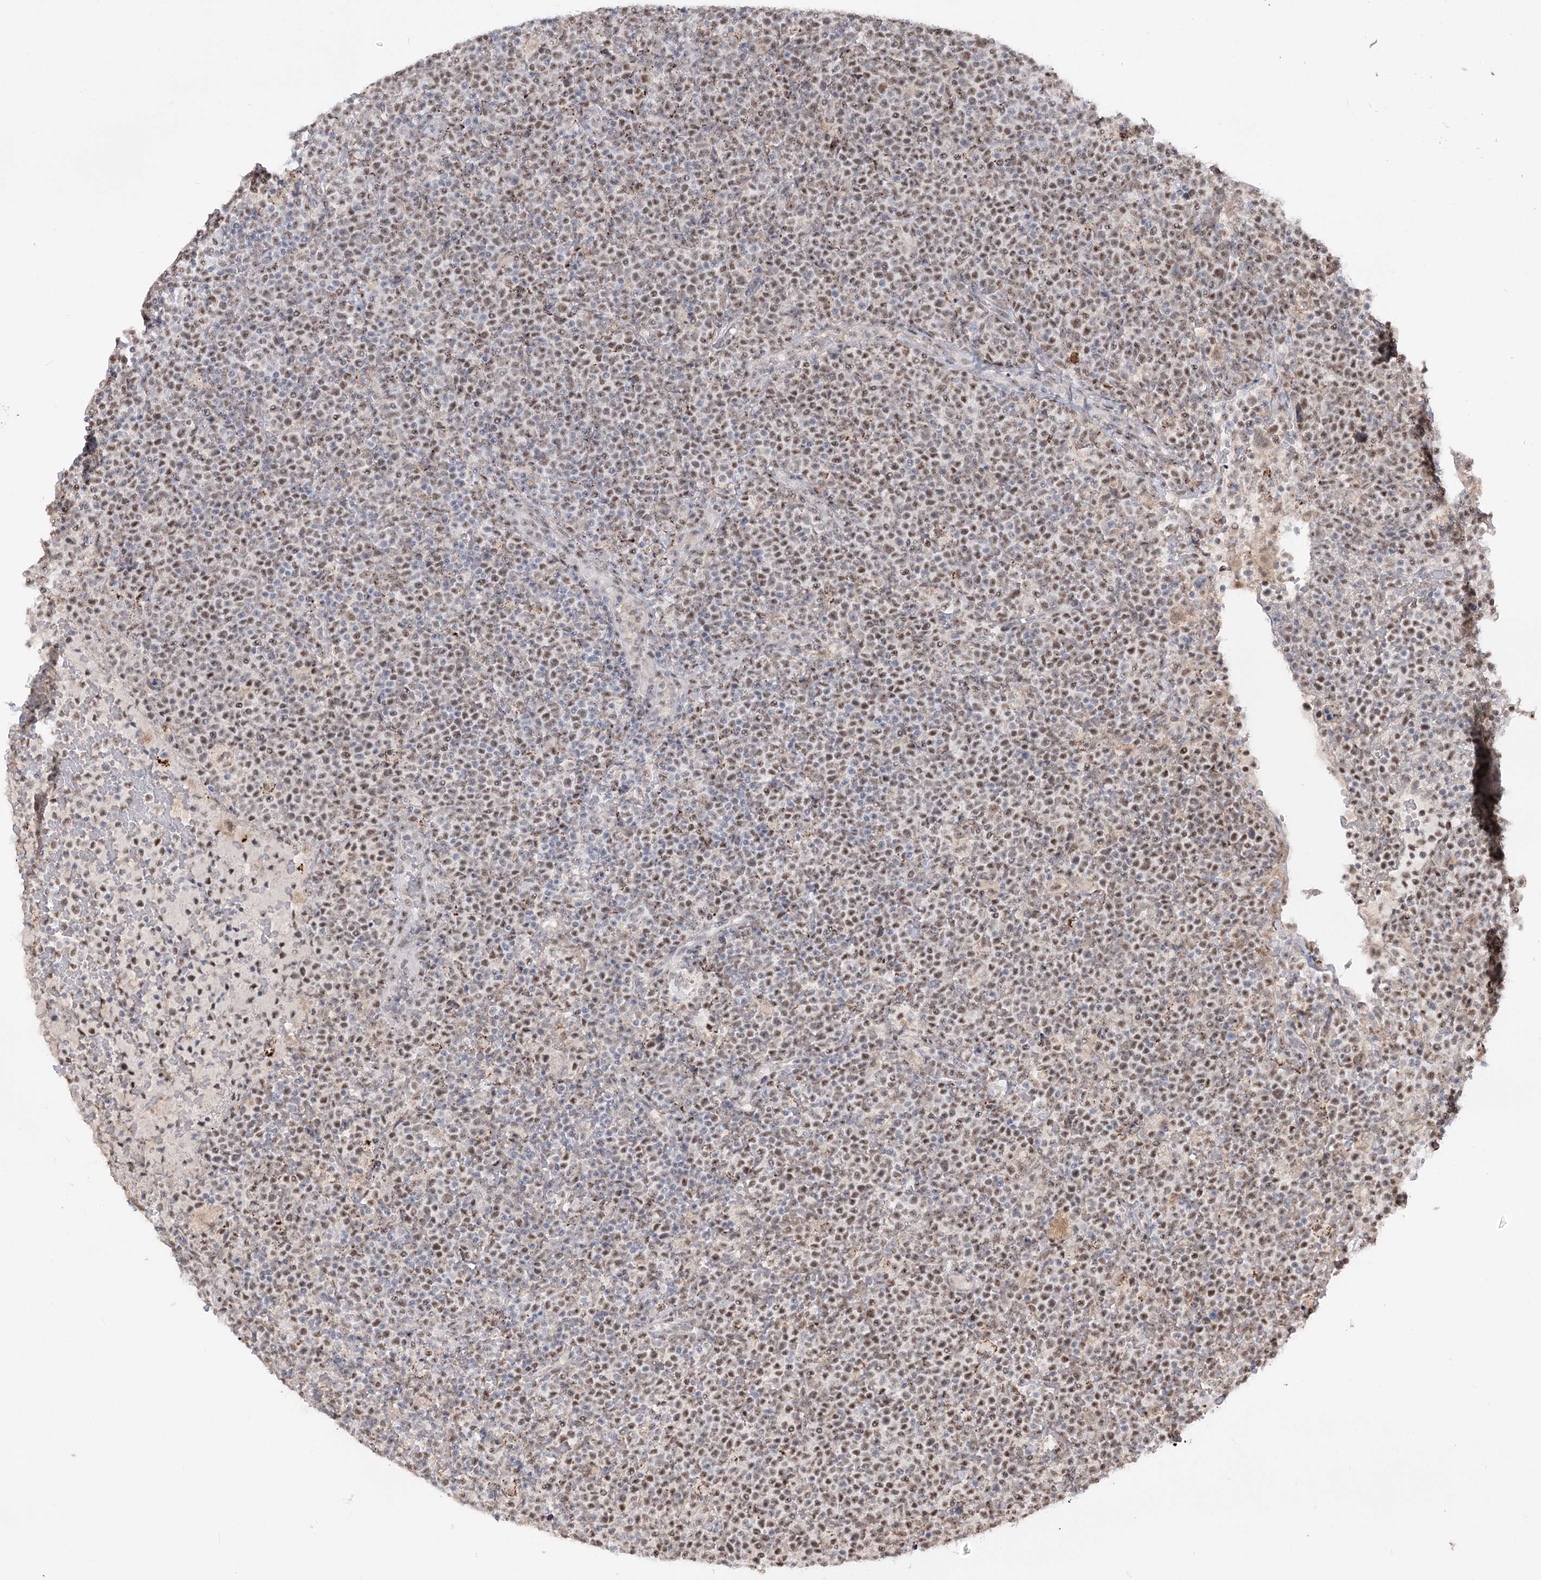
{"staining": {"intensity": "moderate", "quantity": ">75%", "location": "nuclear"}, "tissue": "lymphoma", "cell_type": "Tumor cells", "image_type": "cancer", "snomed": [{"axis": "morphology", "description": "Malignant lymphoma, non-Hodgkin's type, High grade"}, {"axis": "topography", "description": "Lymph node"}], "caption": "An image of malignant lymphoma, non-Hodgkin's type (high-grade) stained for a protein shows moderate nuclear brown staining in tumor cells.", "gene": "ZSCAN23", "patient": {"sex": "male", "age": 61}}